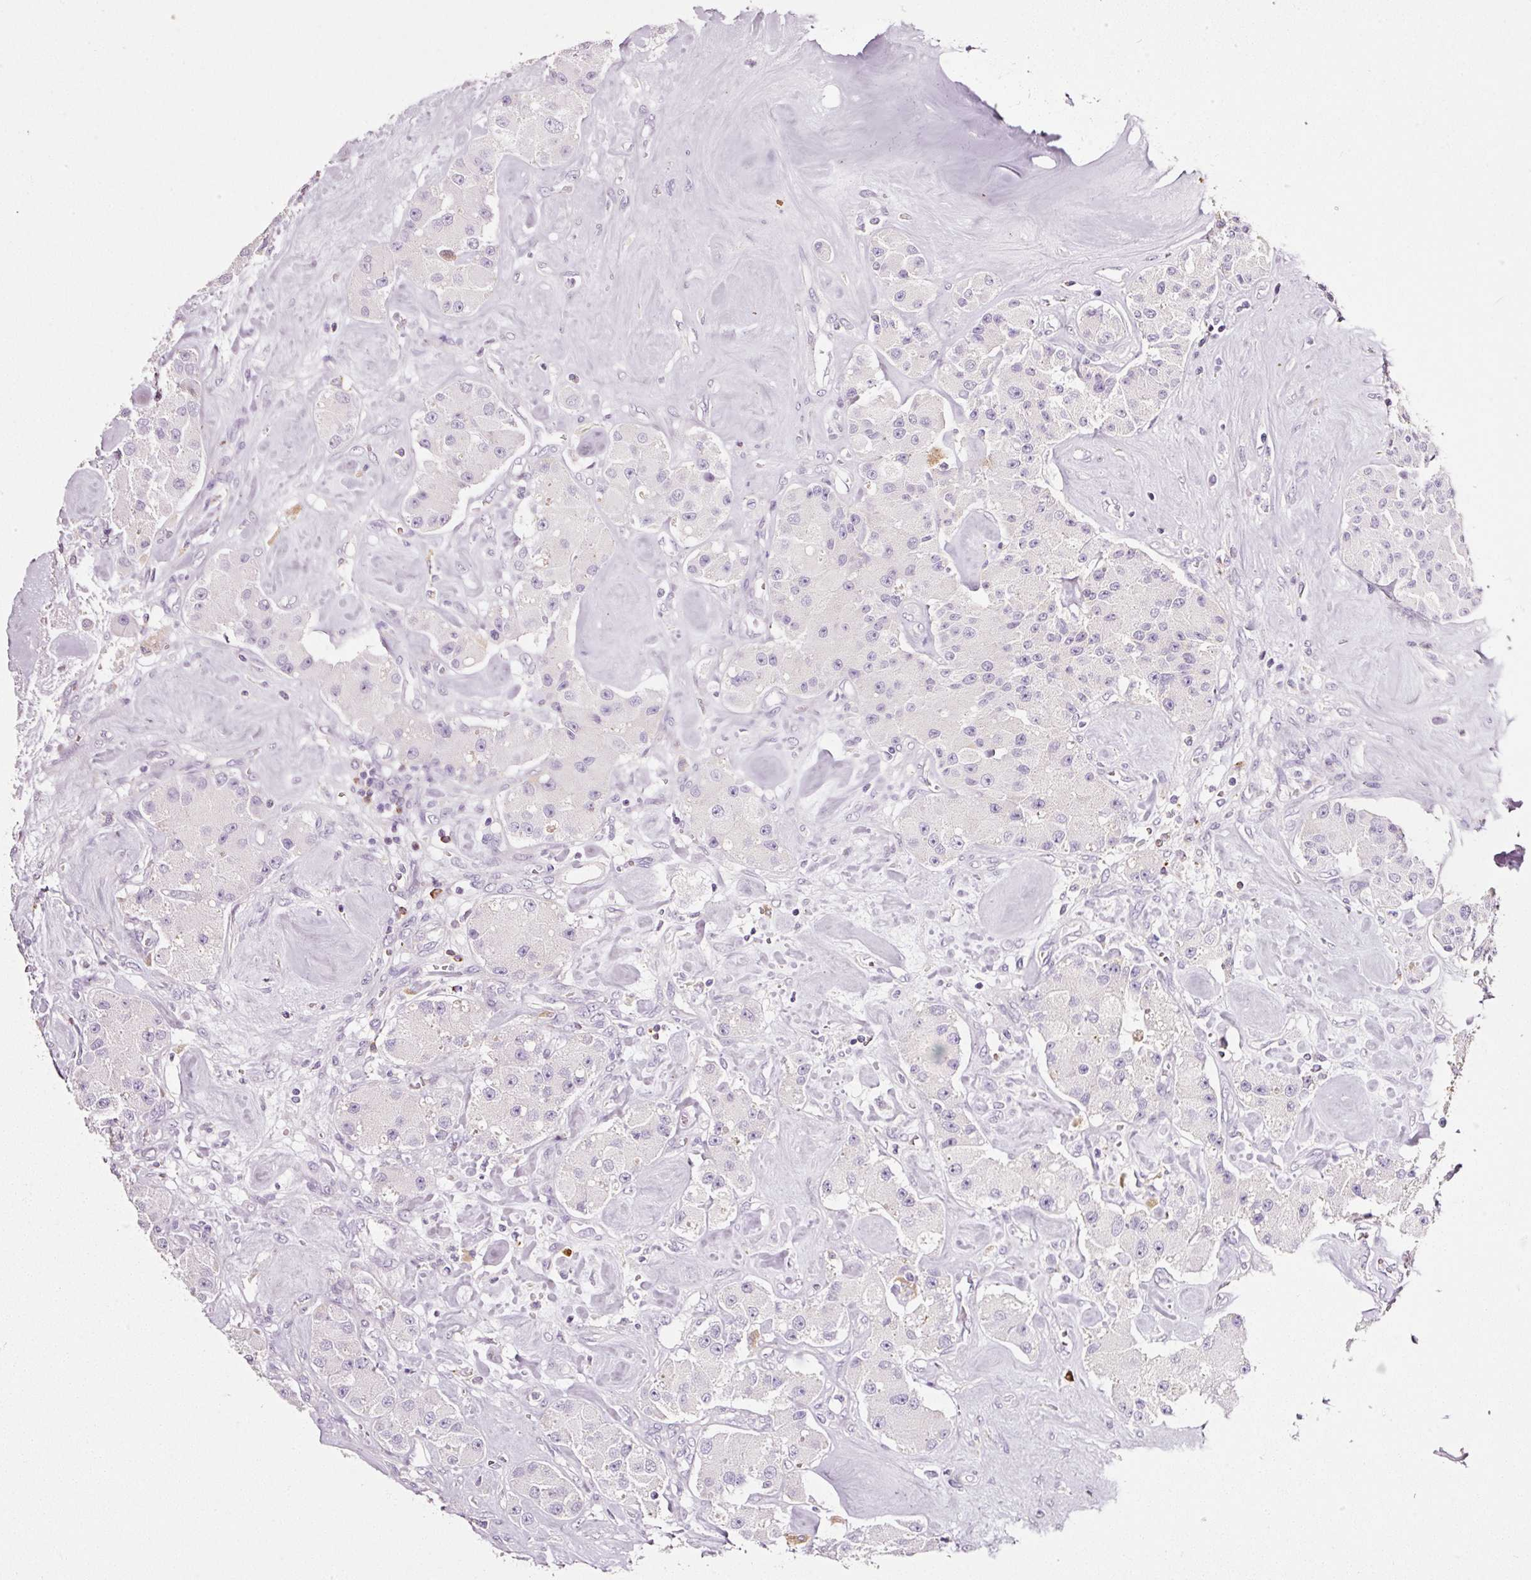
{"staining": {"intensity": "negative", "quantity": "none", "location": "none"}, "tissue": "carcinoid", "cell_type": "Tumor cells", "image_type": "cancer", "snomed": [{"axis": "morphology", "description": "Carcinoid, malignant, NOS"}, {"axis": "topography", "description": "Pancreas"}], "caption": "A high-resolution image shows IHC staining of carcinoid, which displays no significant expression in tumor cells. (DAB (3,3'-diaminobenzidine) immunohistochemistry, high magnification).", "gene": "CYB561A3", "patient": {"sex": "male", "age": 41}}